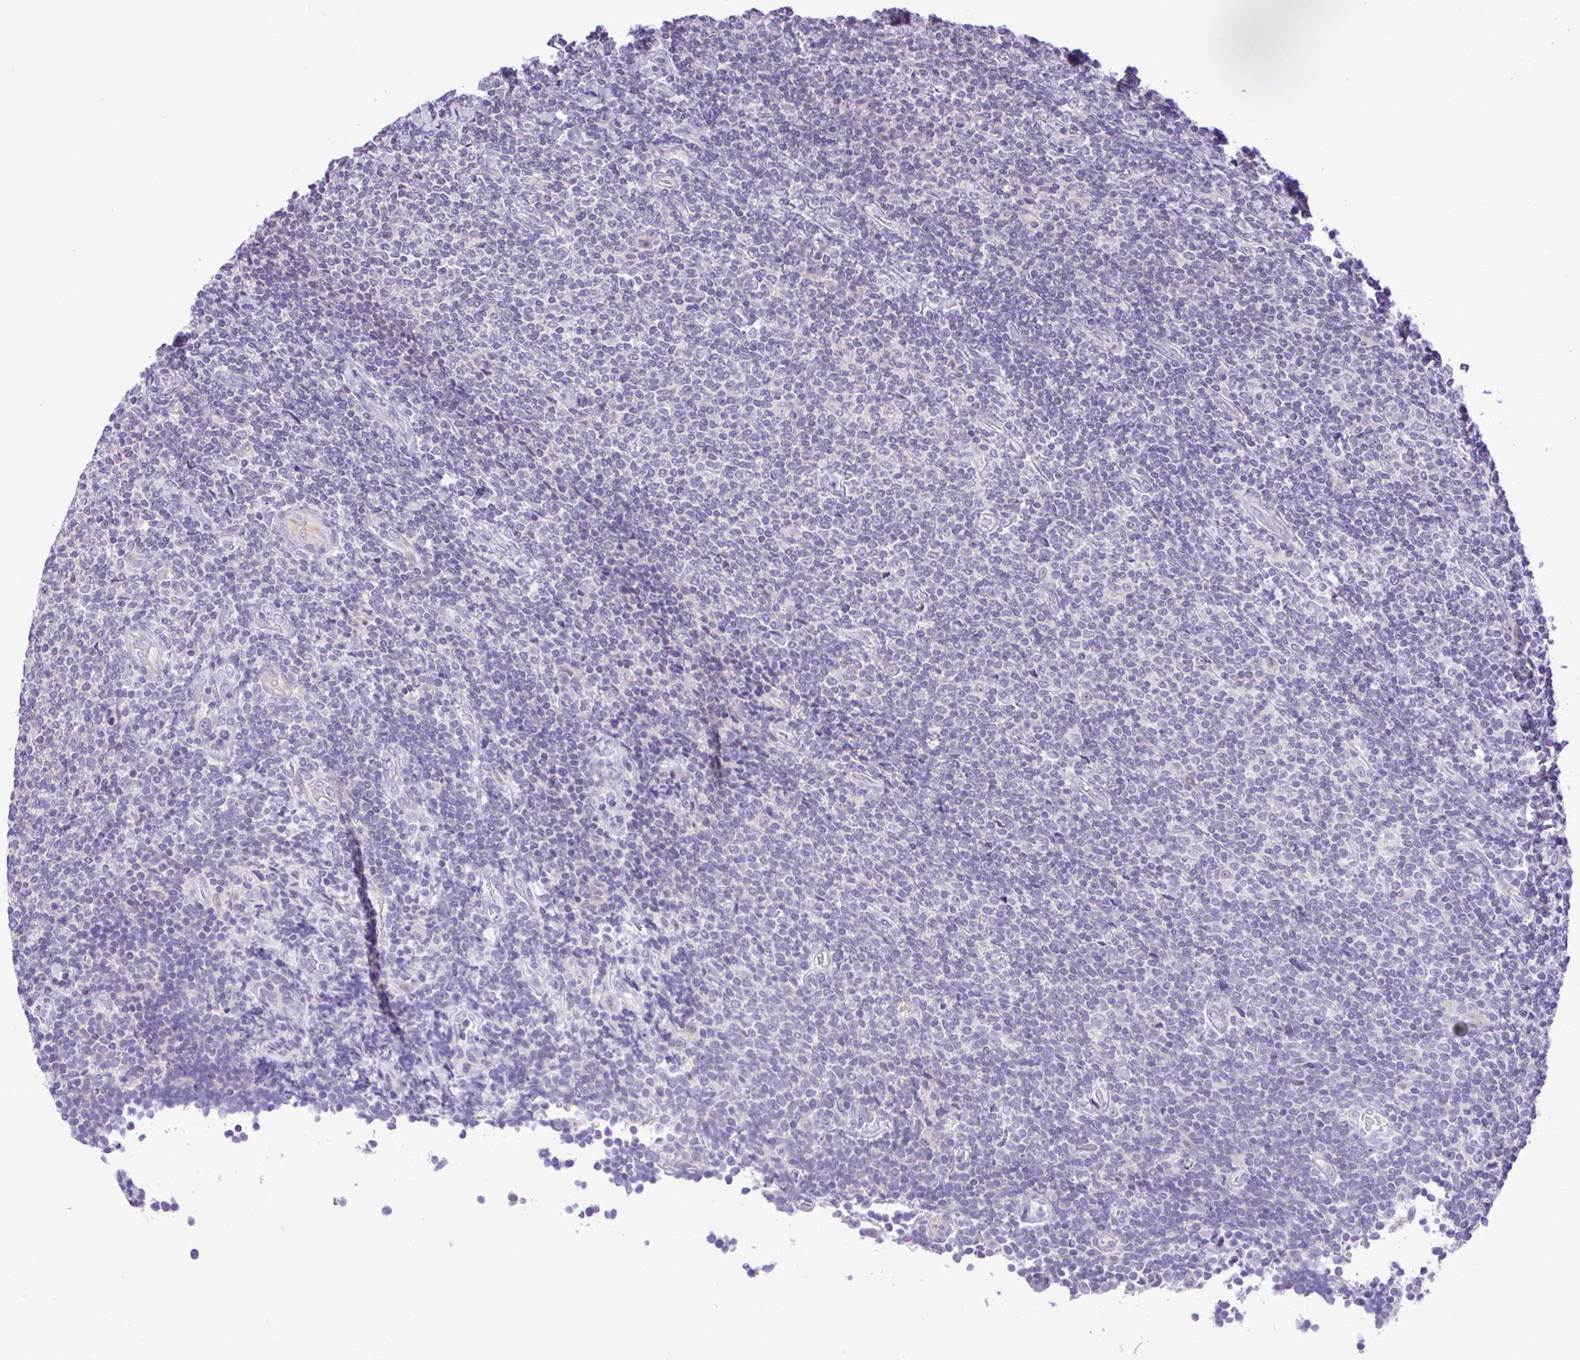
{"staining": {"intensity": "negative", "quantity": "none", "location": "none"}, "tissue": "lymphoma", "cell_type": "Tumor cells", "image_type": "cancer", "snomed": [{"axis": "morphology", "description": "Malignant lymphoma, non-Hodgkin's type, Low grade"}, {"axis": "topography", "description": "Lymph node"}], "caption": "DAB immunohistochemical staining of lymphoma reveals no significant staining in tumor cells.", "gene": "ANO4", "patient": {"sex": "male", "age": 52}}